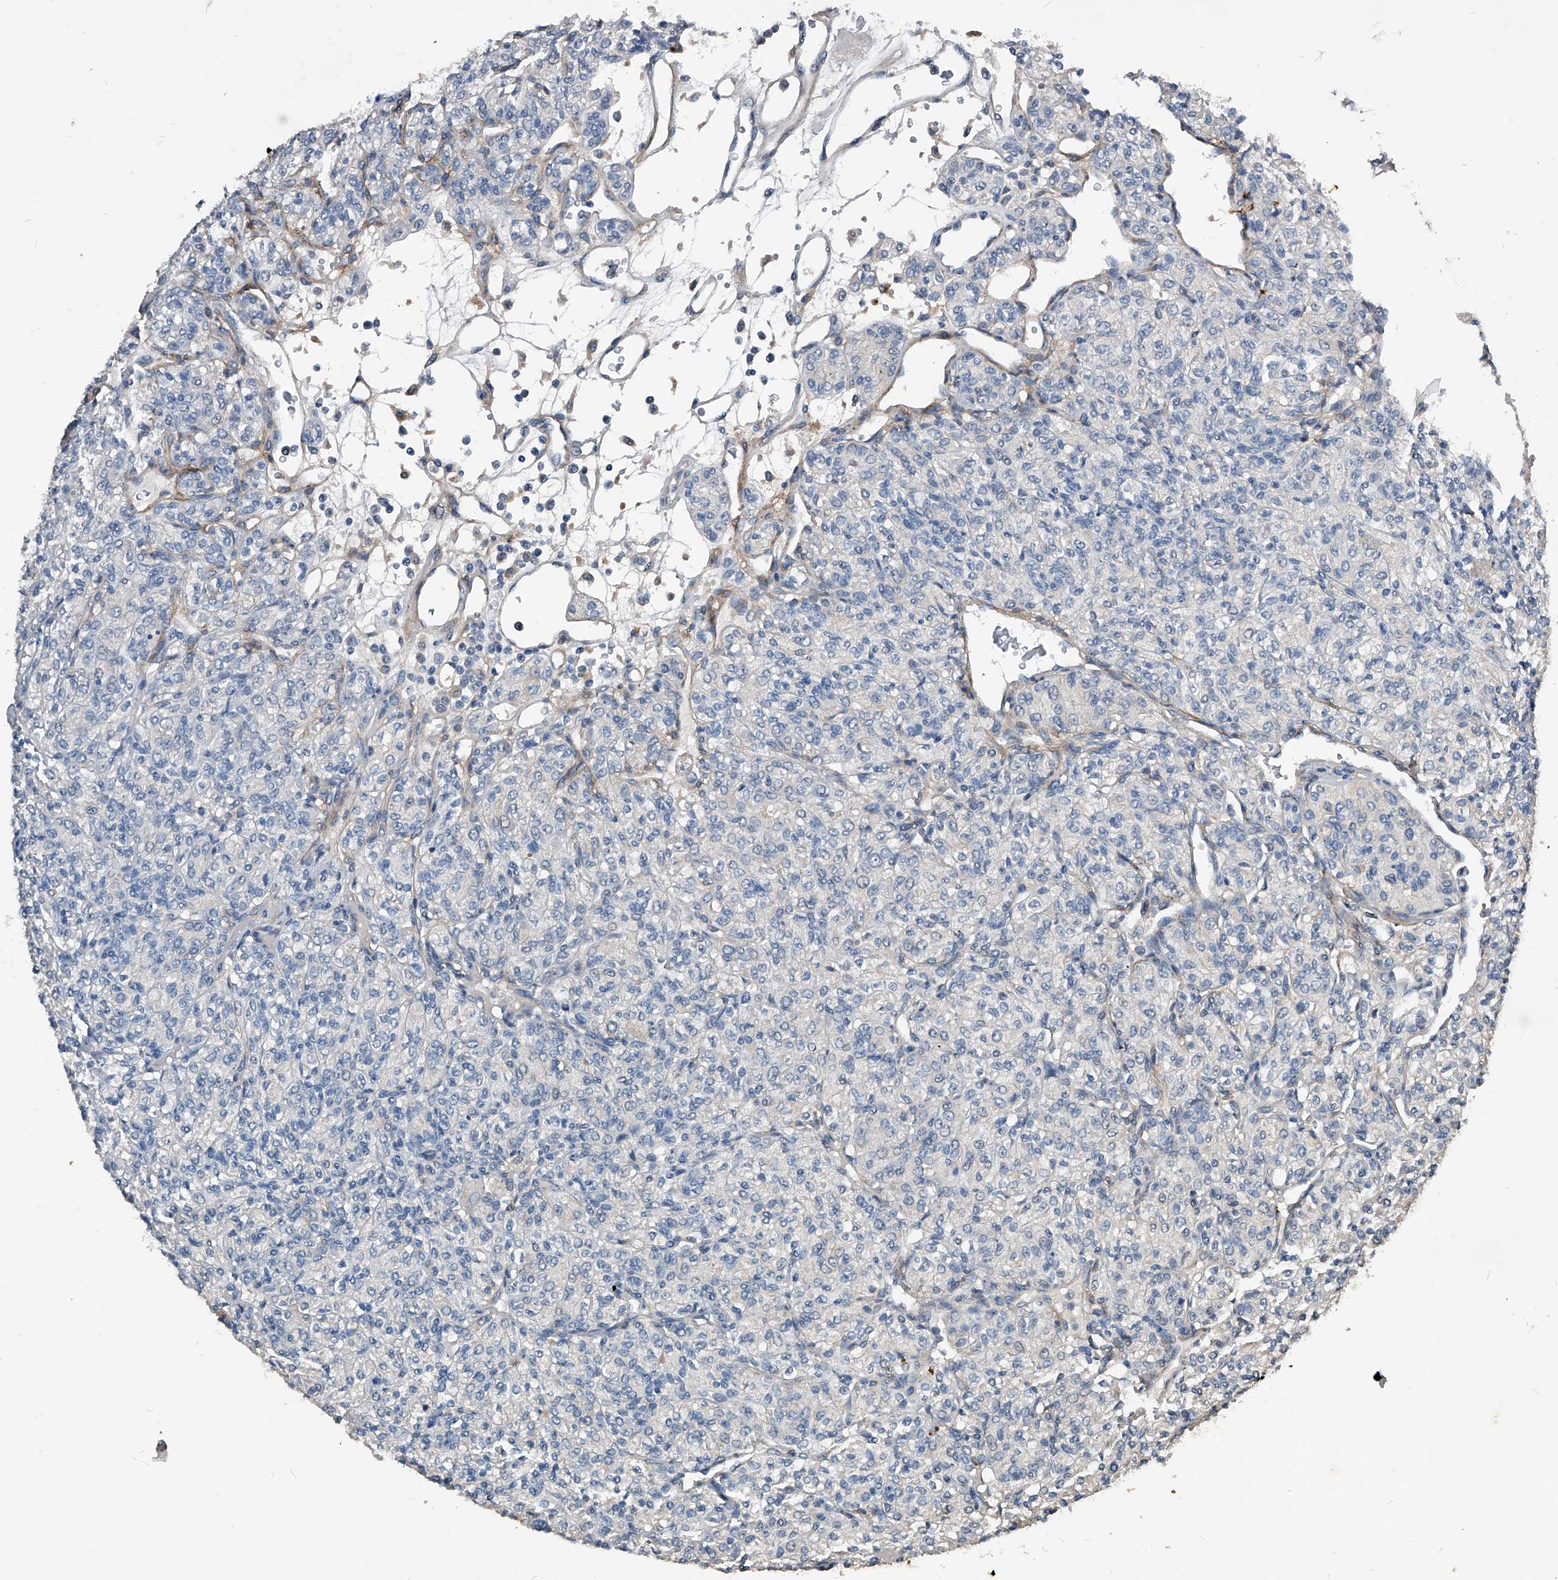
{"staining": {"intensity": "negative", "quantity": "none", "location": "none"}, "tissue": "renal cancer", "cell_type": "Tumor cells", "image_type": "cancer", "snomed": [{"axis": "morphology", "description": "Adenocarcinoma, NOS"}, {"axis": "topography", "description": "Kidney"}], "caption": "This histopathology image is of renal adenocarcinoma stained with immunohistochemistry (IHC) to label a protein in brown with the nuclei are counter-stained blue. There is no positivity in tumor cells. (DAB immunohistochemistry (IHC) visualized using brightfield microscopy, high magnification).", "gene": "PHACTR1", "patient": {"sex": "male", "age": 77}}